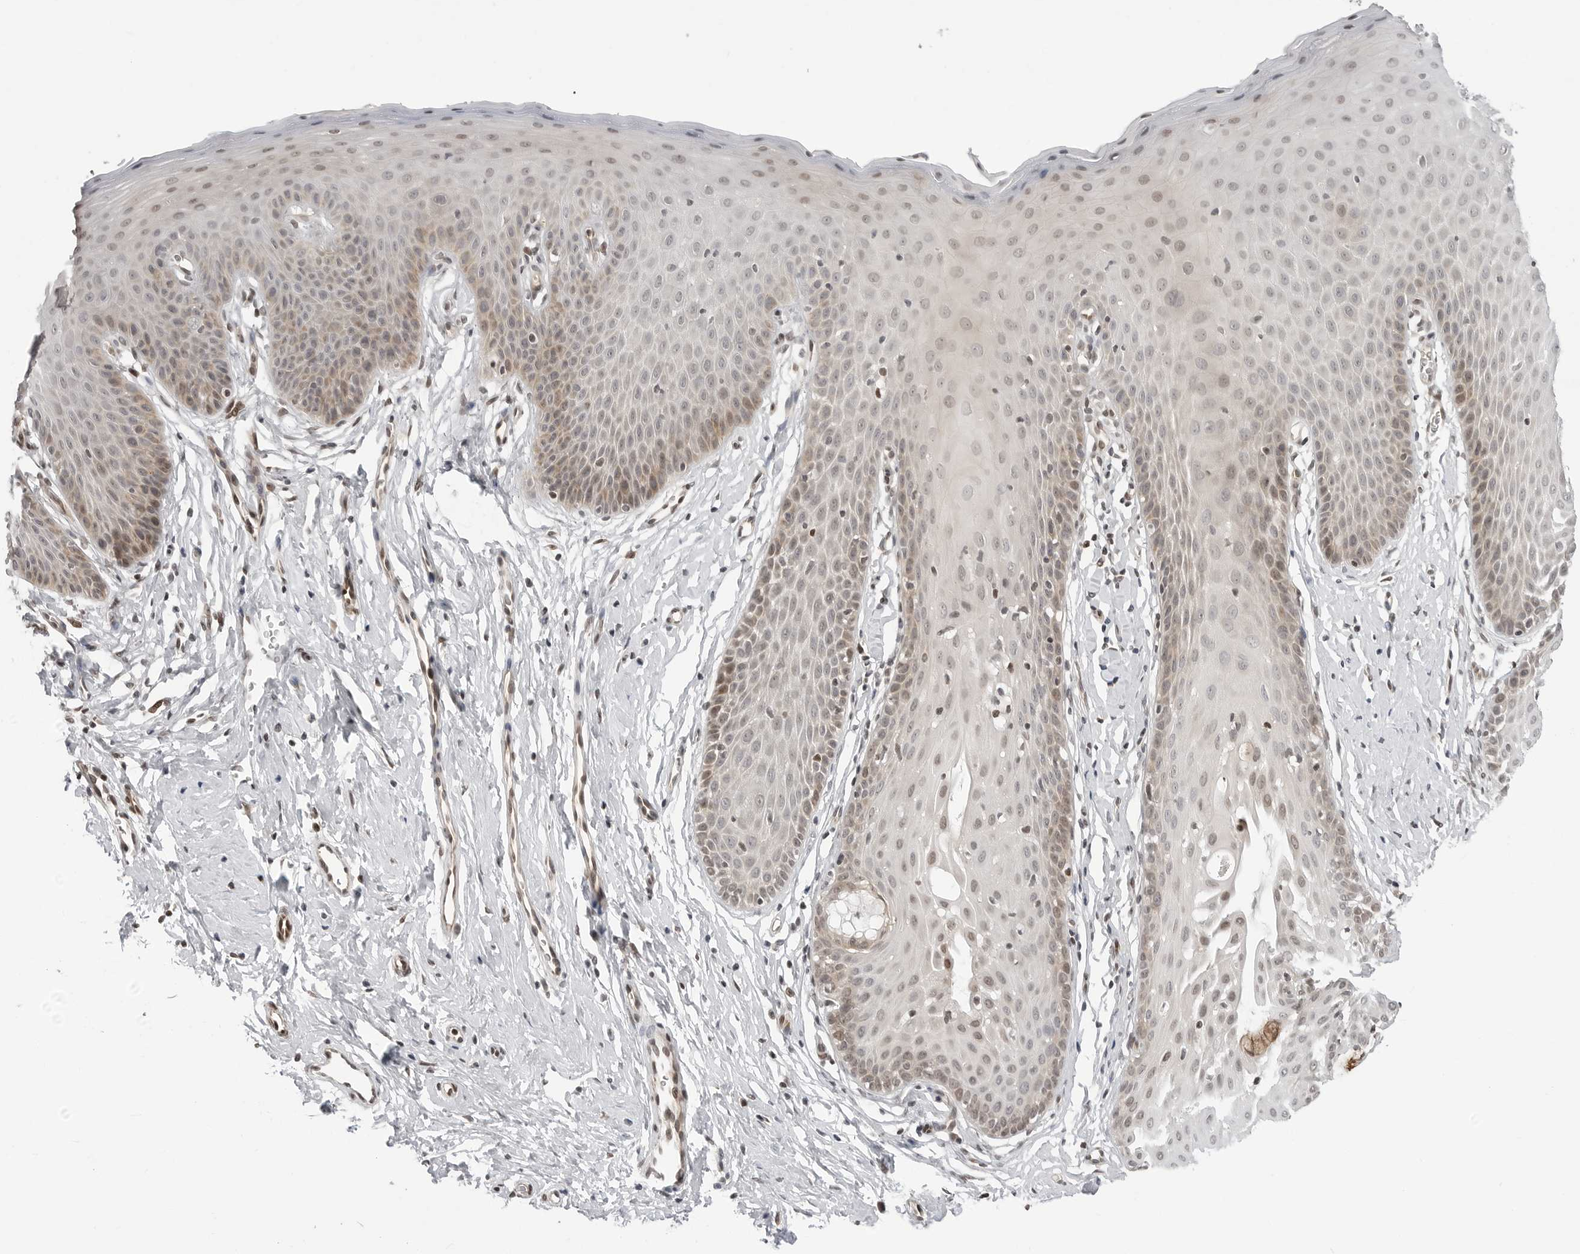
{"staining": {"intensity": "moderate", "quantity": ">75%", "location": "cytoplasmic/membranous,nuclear"}, "tissue": "cervix", "cell_type": "Glandular cells", "image_type": "normal", "snomed": [{"axis": "morphology", "description": "Normal tissue, NOS"}, {"axis": "topography", "description": "Cervix"}], "caption": "Human cervix stained with a brown dye displays moderate cytoplasmic/membranous,nuclear positive expression in approximately >75% of glandular cells.", "gene": "C8orf33", "patient": {"sex": "female", "age": 36}}